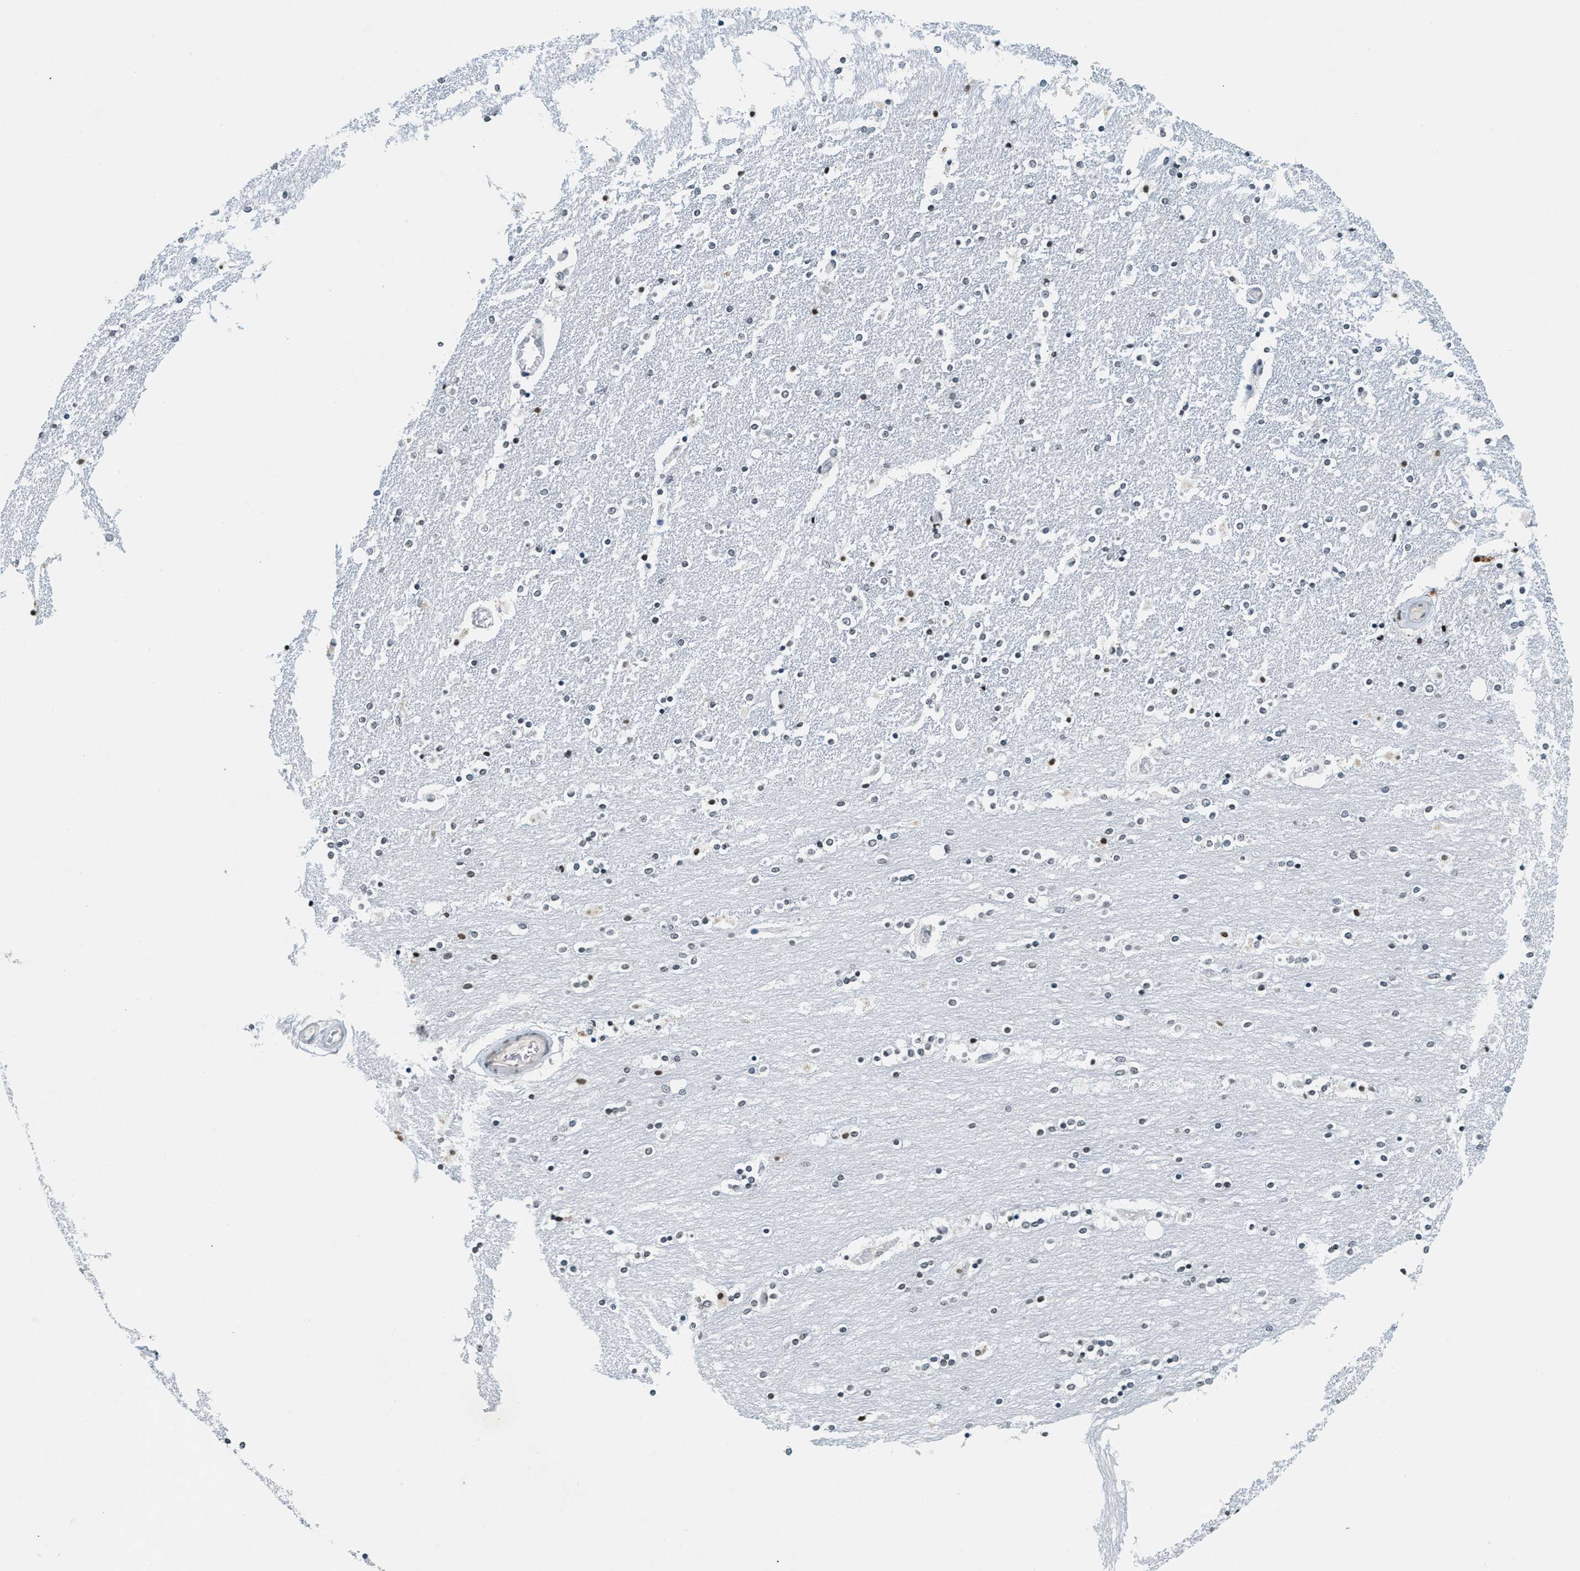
{"staining": {"intensity": "weak", "quantity": ">75%", "location": "nuclear"}, "tissue": "caudate", "cell_type": "Glial cells", "image_type": "normal", "snomed": [{"axis": "morphology", "description": "Normal tissue, NOS"}, {"axis": "topography", "description": "Lateral ventricle wall"}], "caption": "High-power microscopy captured an immunohistochemistry (IHC) histopathology image of unremarkable caudate, revealing weak nuclear expression in approximately >75% of glial cells. Nuclei are stained in blue.", "gene": "UVRAG", "patient": {"sex": "female", "age": 54}}